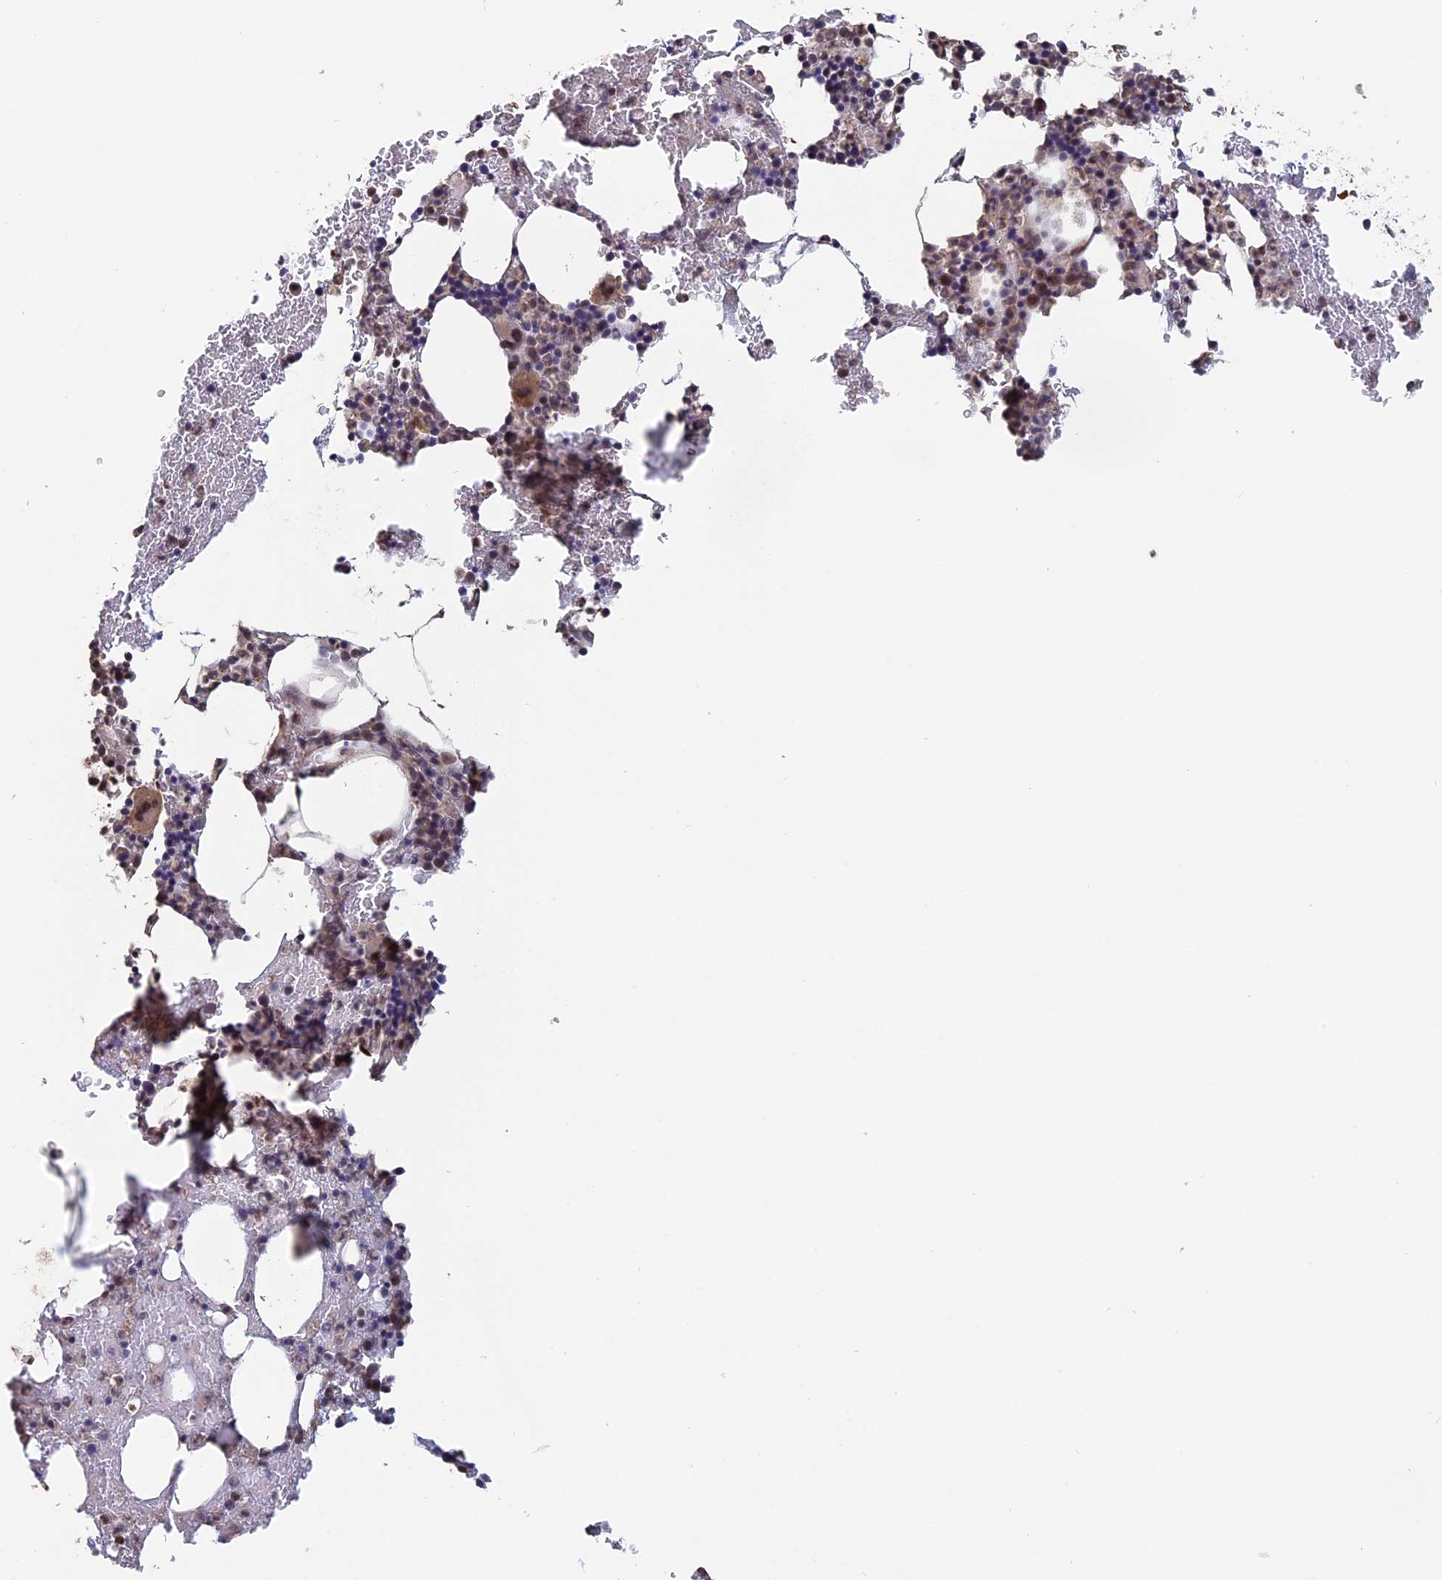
{"staining": {"intensity": "weak", "quantity": "25%-75%", "location": "cytoplasmic/membranous,nuclear"}, "tissue": "bone marrow", "cell_type": "Hematopoietic cells", "image_type": "normal", "snomed": [{"axis": "morphology", "description": "Normal tissue, NOS"}, {"axis": "morphology", "description": "Inflammation, NOS"}, {"axis": "topography", "description": "Bone marrow"}], "caption": "Hematopoietic cells reveal weak cytoplasmic/membranous,nuclear staining in approximately 25%-75% of cells in unremarkable bone marrow. (Stains: DAB in brown, nuclei in blue, Microscopy: brightfield microscopy at high magnification).", "gene": "FAM98C", "patient": {"sex": "male", "age": 41}}